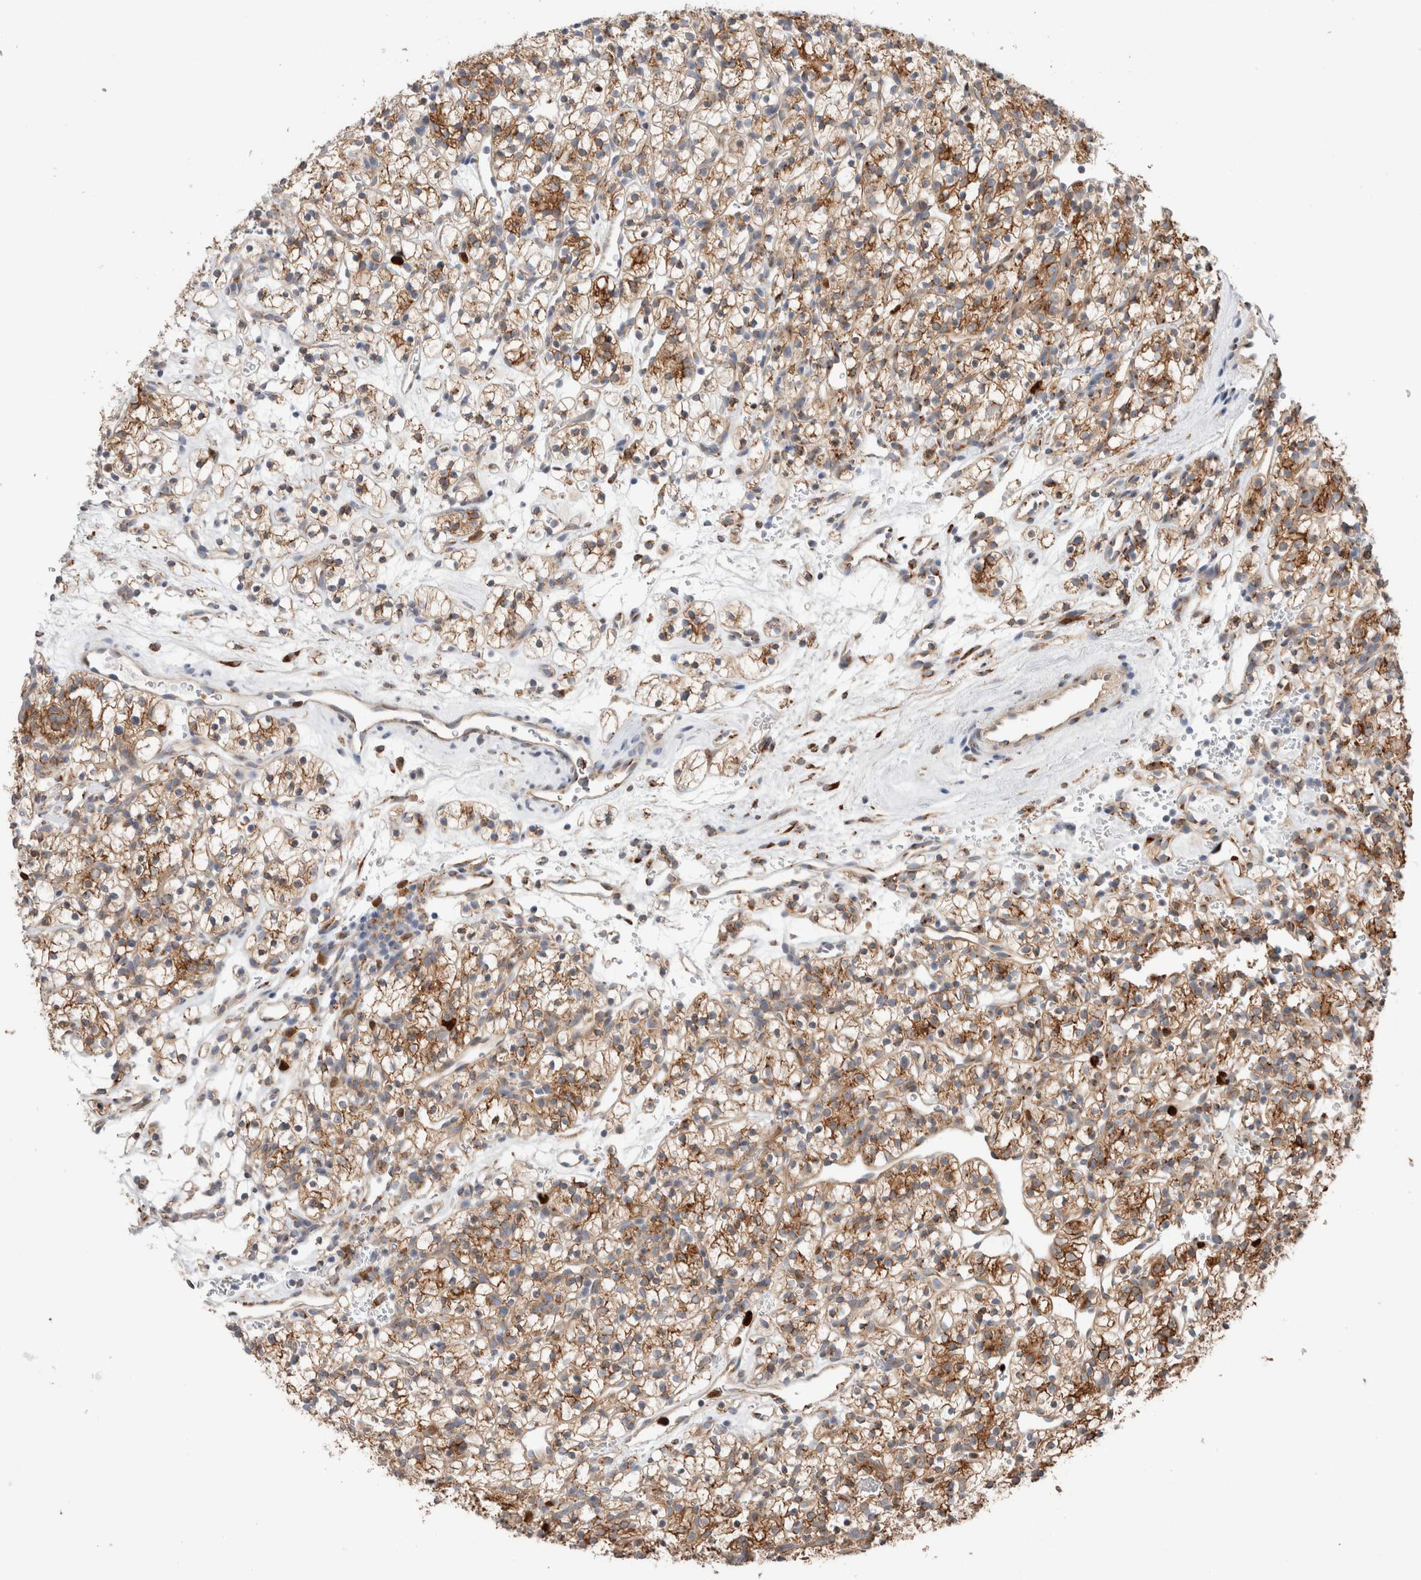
{"staining": {"intensity": "moderate", "quantity": ">75%", "location": "cytoplasmic/membranous"}, "tissue": "renal cancer", "cell_type": "Tumor cells", "image_type": "cancer", "snomed": [{"axis": "morphology", "description": "Adenocarcinoma, NOS"}, {"axis": "topography", "description": "Kidney"}], "caption": "Brown immunohistochemical staining in human renal cancer reveals moderate cytoplasmic/membranous staining in about >75% of tumor cells.", "gene": "P4HA1", "patient": {"sex": "female", "age": 57}}